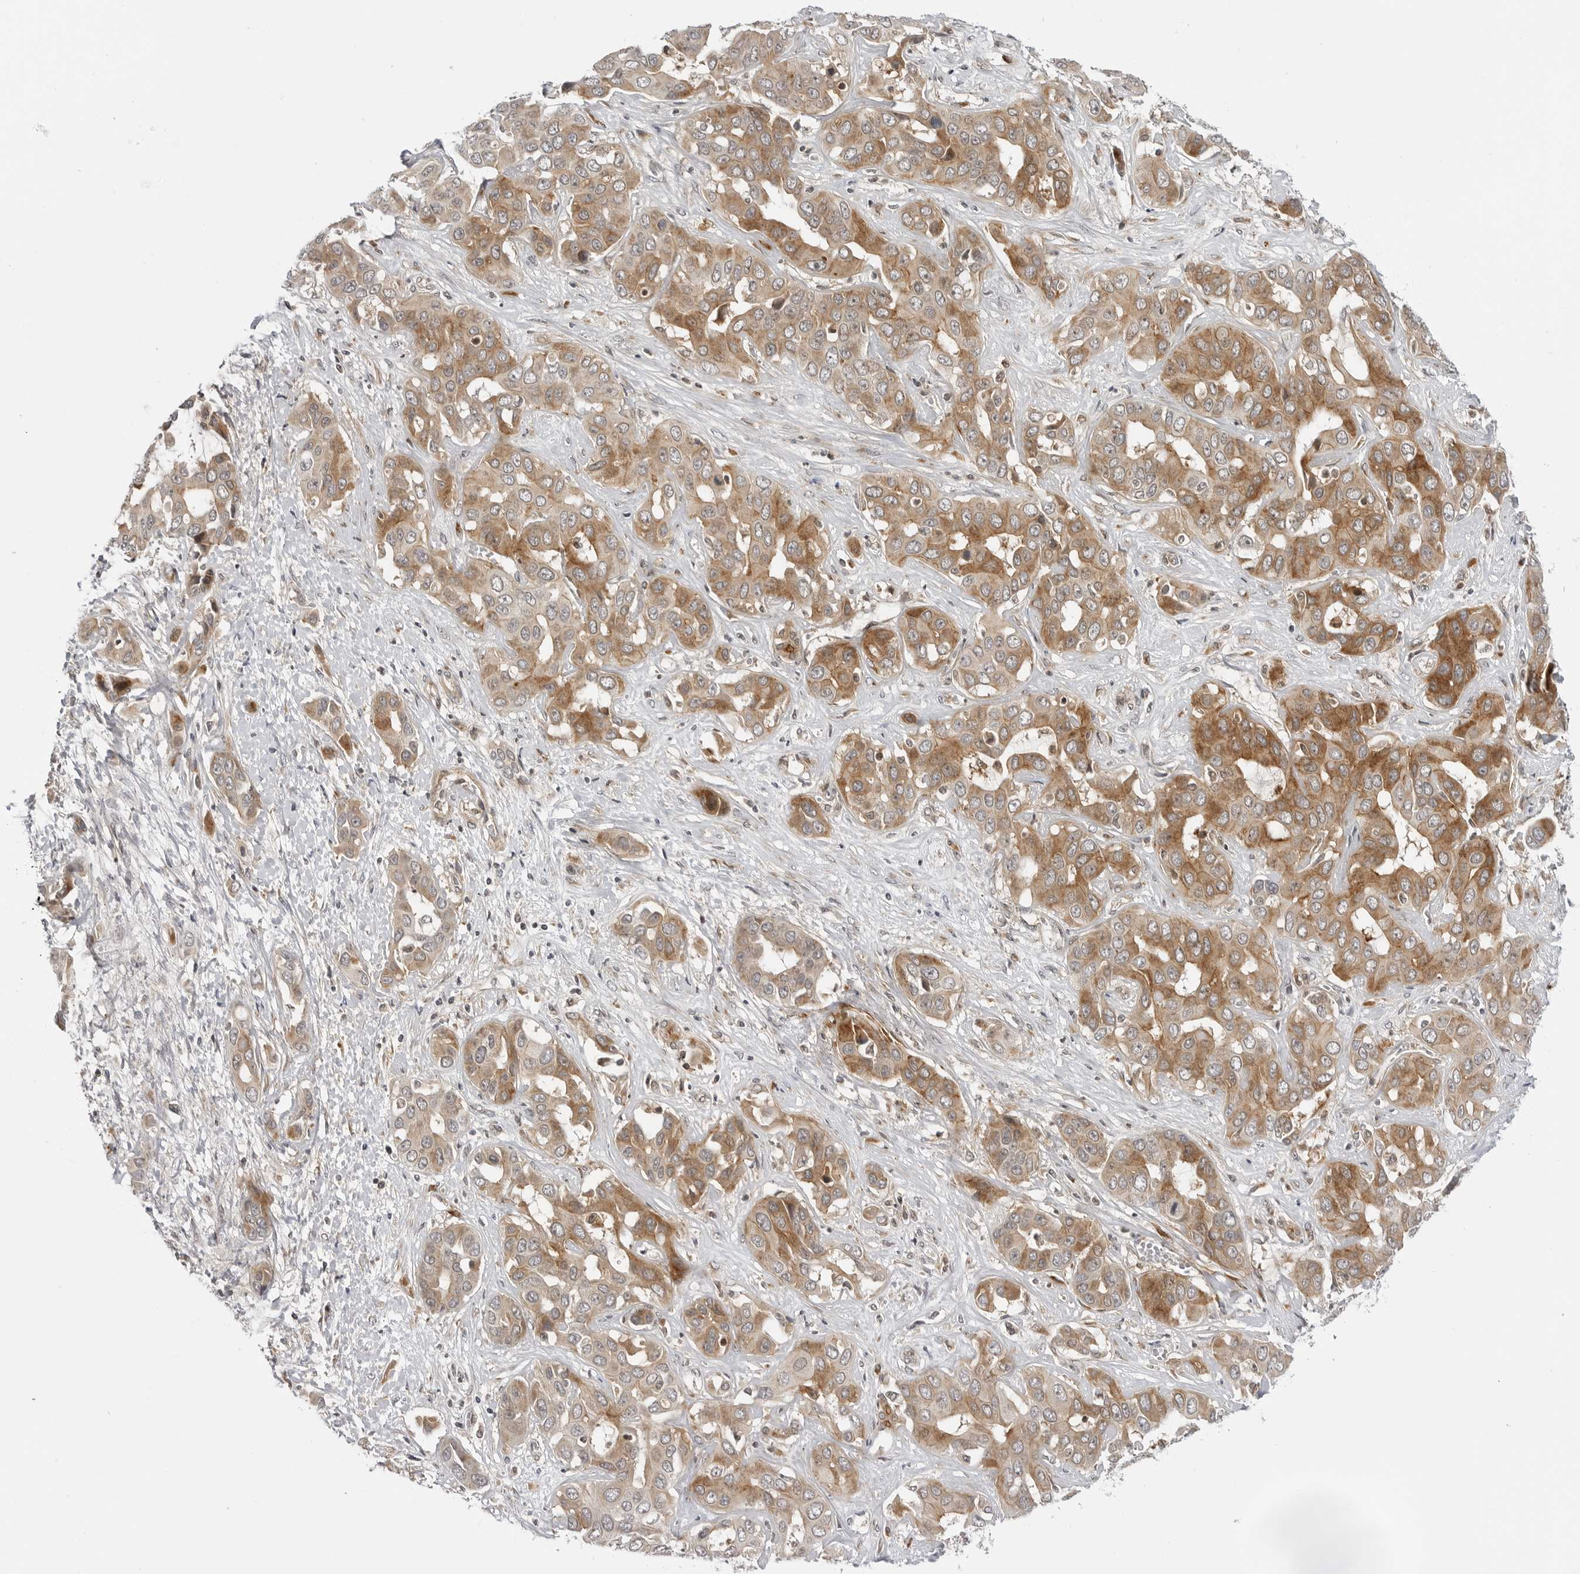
{"staining": {"intensity": "moderate", "quantity": ">75%", "location": "cytoplasmic/membranous"}, "tissue": "liver cancer", "cell_type": "Tumor cells", "image_type": "cancer", "snomed": [{"axis": "morphology", "description": "Cholangiocarcinoma"}, {"axis": "topography", "description": "Liver"}], "caption": "A medium amount of moderate cytoplasmic/membranous staining is identified in approximately >75% of tumor cells in cholangiocarcinoma (liver) tissue.", "gene": "ADAMTS5", "patient": {"sex": "female", "age": 52}}